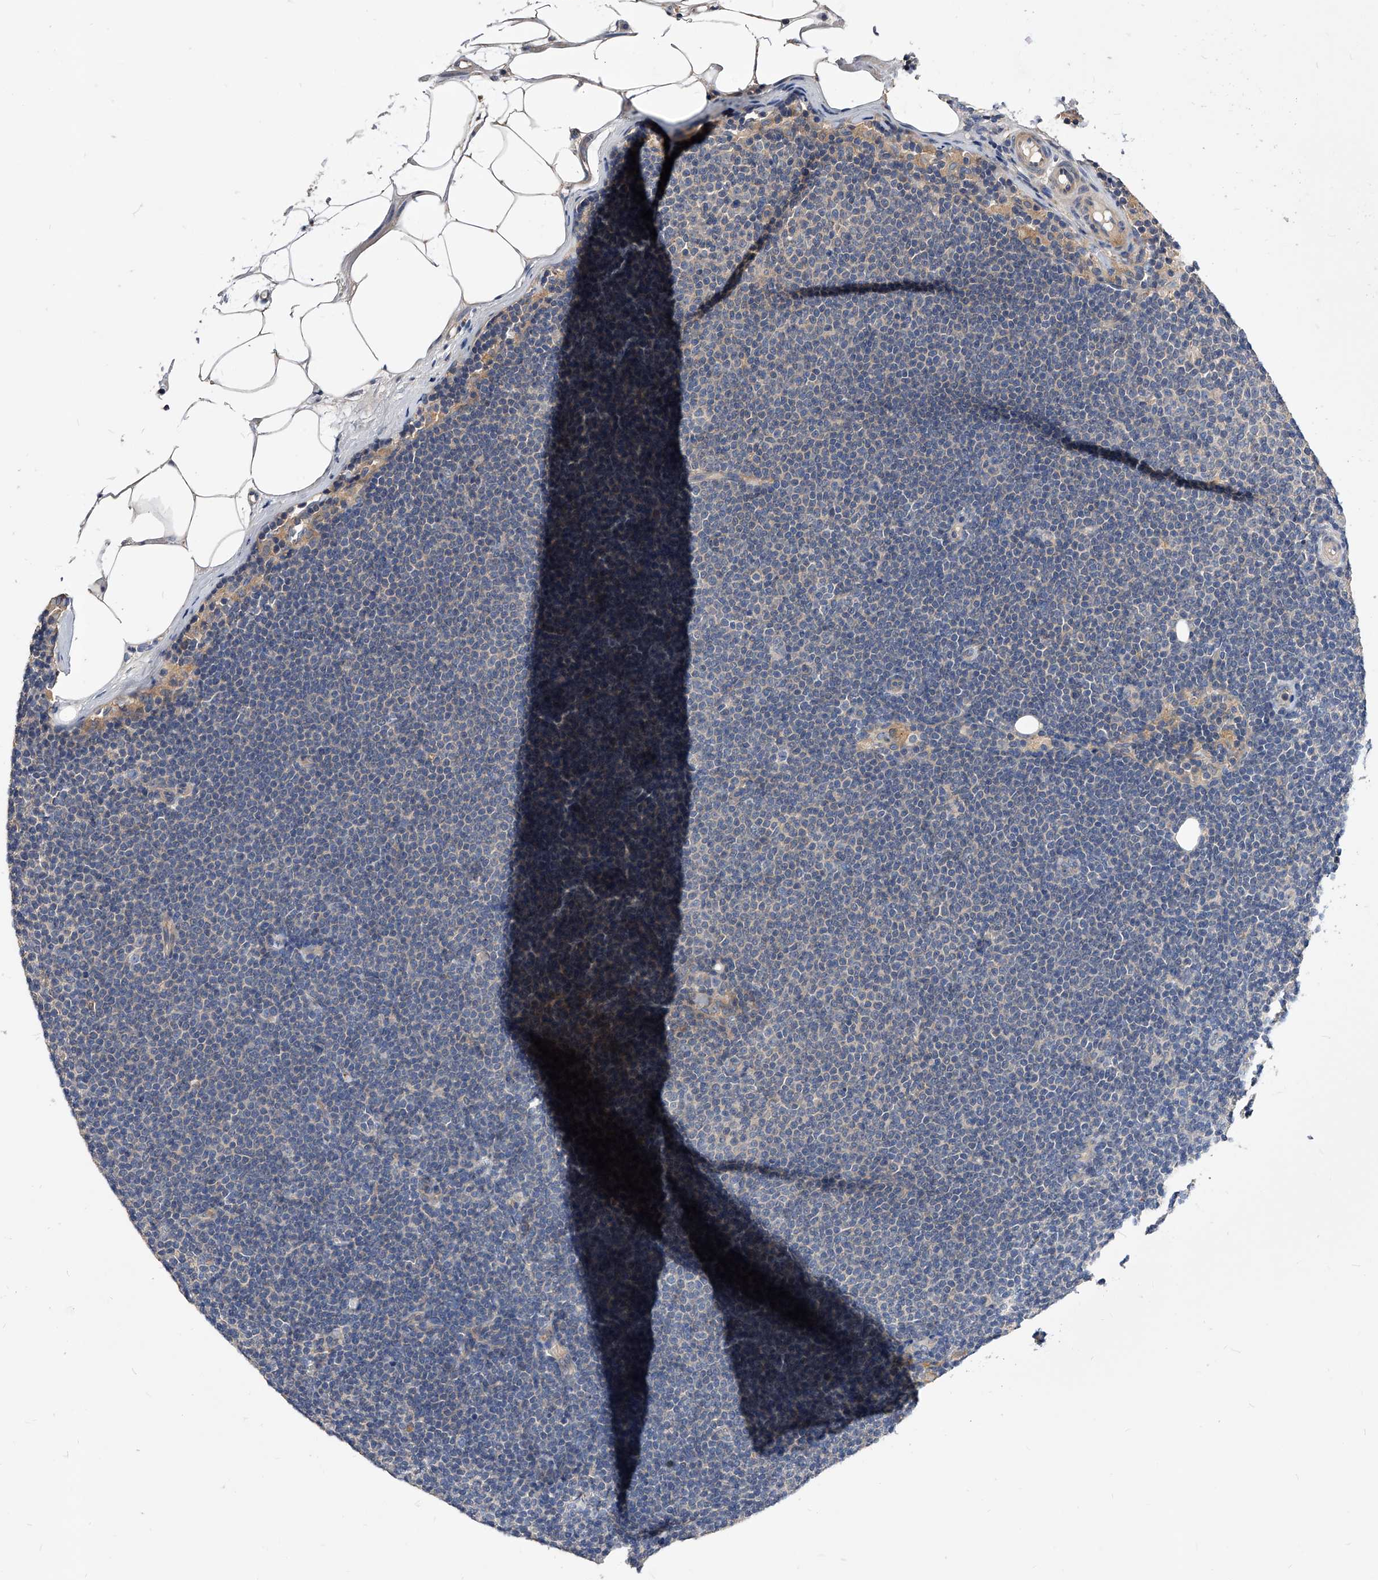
{"staining": {"intensity": "negative", "quantity": "none", "location": "none"}, "tissue": "lymphoma", "cell_type": "Tumor cells", "image_type": "cancer", "snomed": [{"axis": "morphology", "description": "Malignant lymphoma, non-Hodgkin's type, Low grade"}, {"axis": "topography", "description": "Lymph node"}], "caption": "There is no significant staining in tumor cells of lymphoma.", "gene": "ARL4C", "patient": {"sex": "female", "age": 53}}